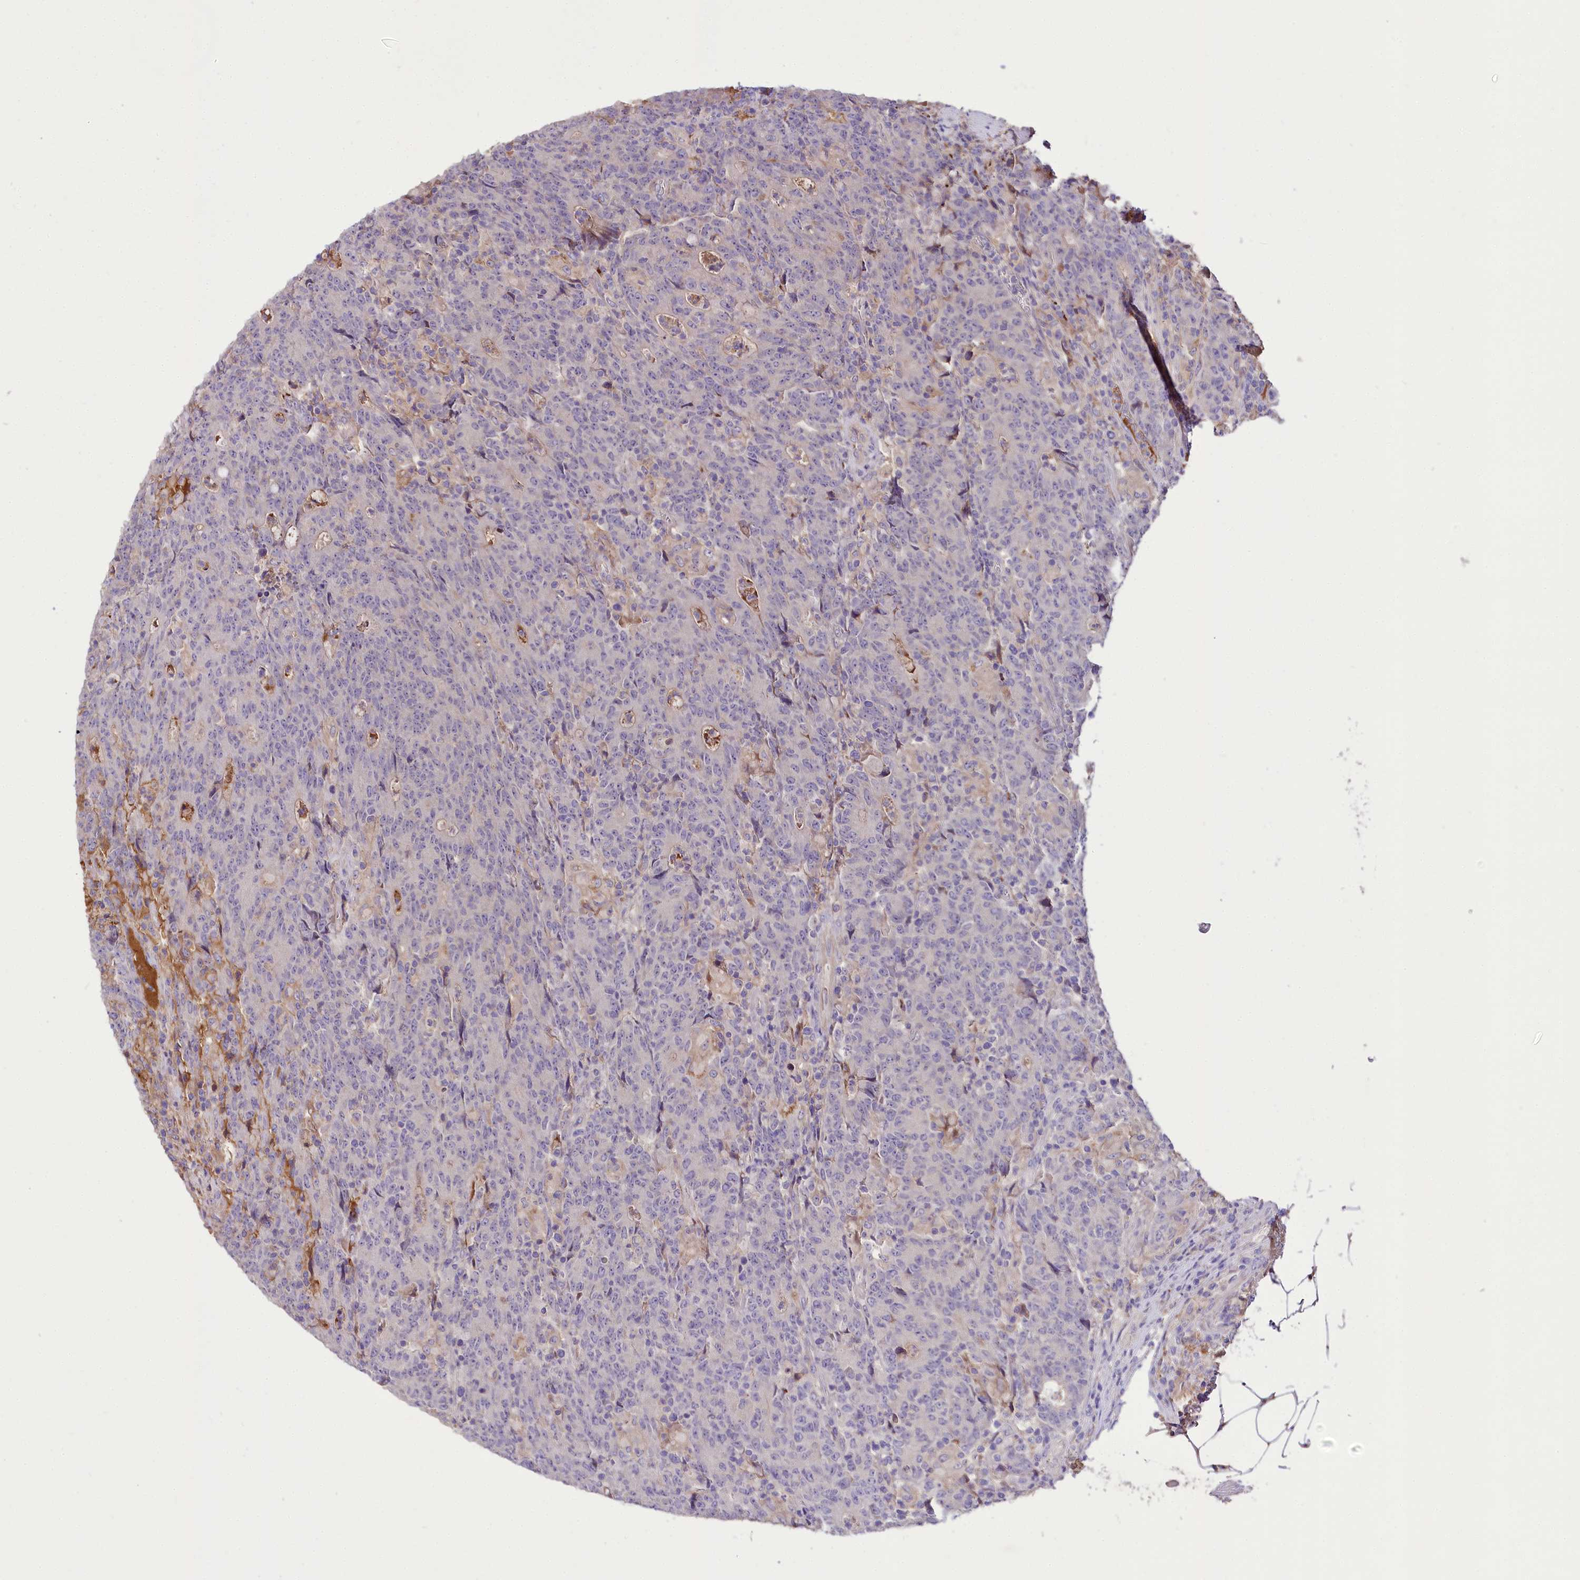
{"staining": {"intensity": "negative", "quantity": "none", "location": "none"}, "tissue": "colorectal cancer", "cell_type": "Tumor cells", "image_type": "cancer", "snomed": [{"axis": "morphology", "description": "Adenocarcinoma, NOS"}, {"axis": "topography", "description": "Colon"}], "caption": "This is an immunohistochemistry photomicrograph of adenocarcinoma (colorectal). There is no expression in tumor cells.", "gene": "PPP1R32", "patient": {"sex": "female", "age": 75}}